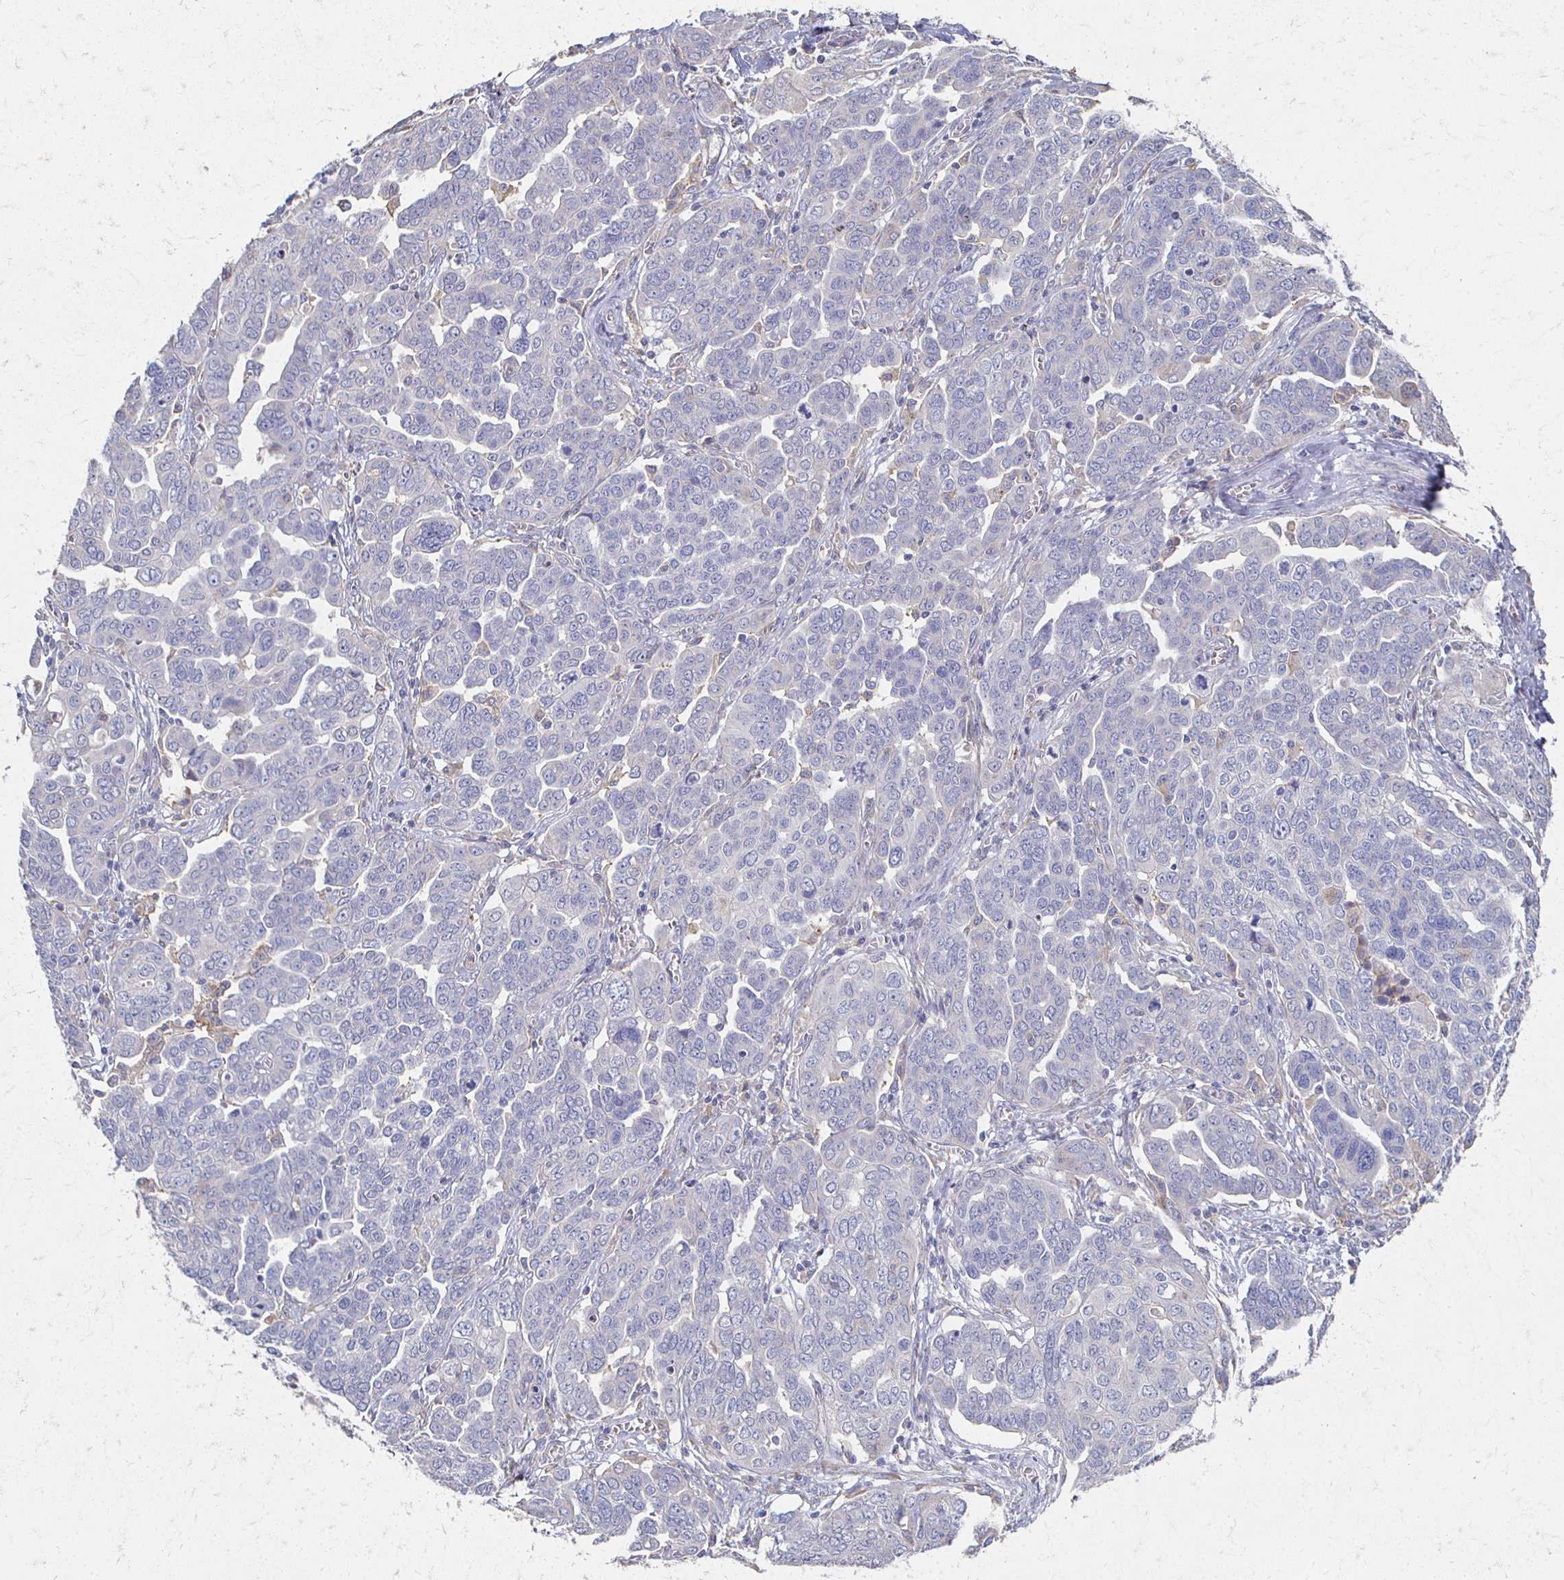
{"staining": {"intensity": "negative", "quantity": "none", "location": "none"}, "tissue": "ovarian cancer", "cell_type": "Tumor cells", "image_type": "cancer", "snomed": [{"axis": "morphology", "description": "Cystadenocarcinoma, serous, NOS"}, {"axis": "topography", "description": "Ovary"}], "caption": "DAB immunohistochemical staining of human ovarian cancer (serous cystadenocarcinoma) shows no significant expression in tumor cells.", "gene": "CX3CR1", "patient": {"sex": "female", "age": 59}}